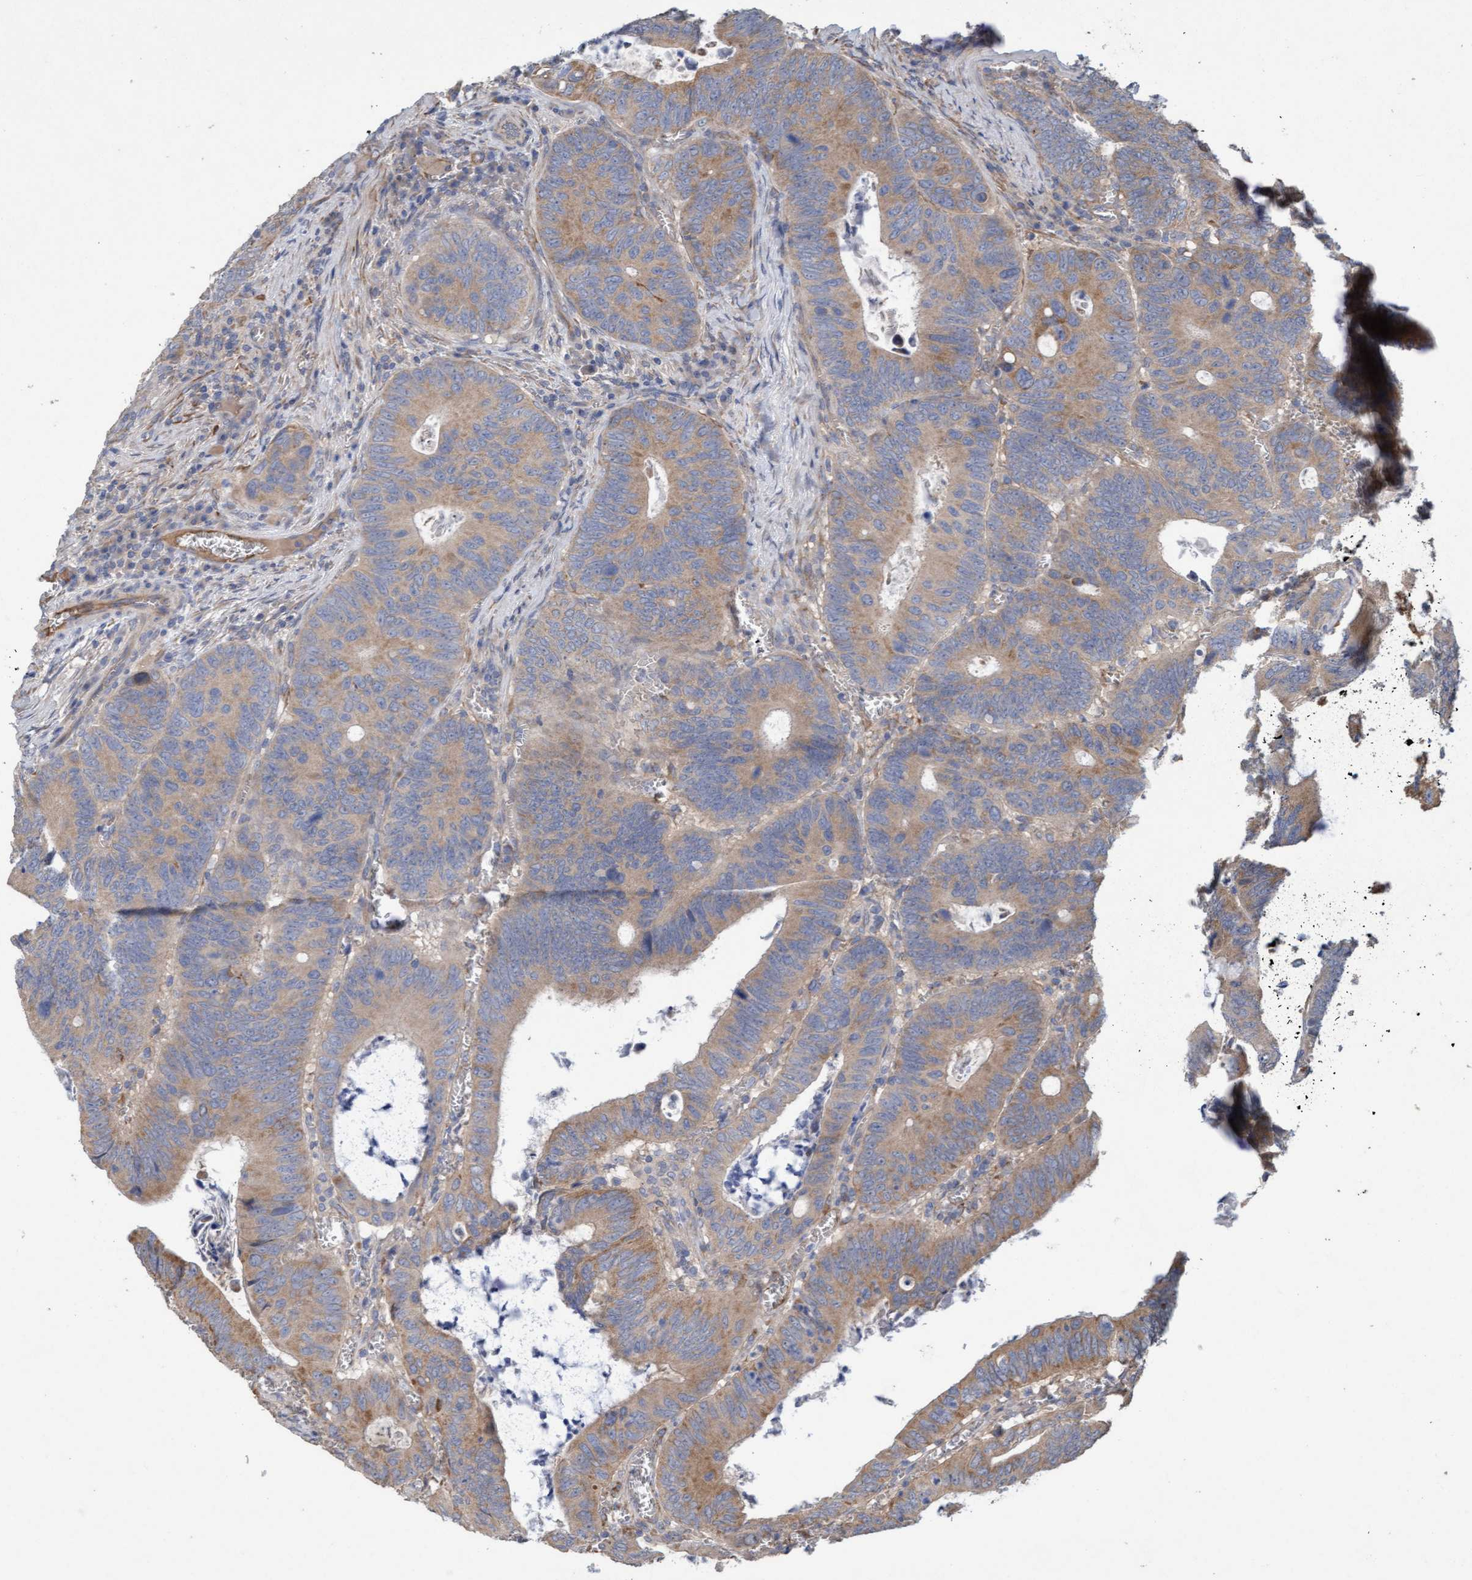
{"staining": {"intensity": "moderate", "quantity": ">75%", "location": "cytoplasmic/membranous"}, "tissue": "colorectal cancer", "cell_type": "Tumor cells", "image_type": "cancer", "snomed": [{"axis": "morphology", "description": "Inflammation, NOS"}, {"axis": "morphology", "description": "Adenocarcinoma, NOS"}, {"axis": "topography", "description": "Colon"}], "caption": "Protein expression analysis of human colorectal cancer reveals moderate cytoplasmic/membranous staining in about >75% of tumor cells. Nuclei are stained in blue.", "gene": "DDHD2", "patient": {"sex": "male", "age": 72}}